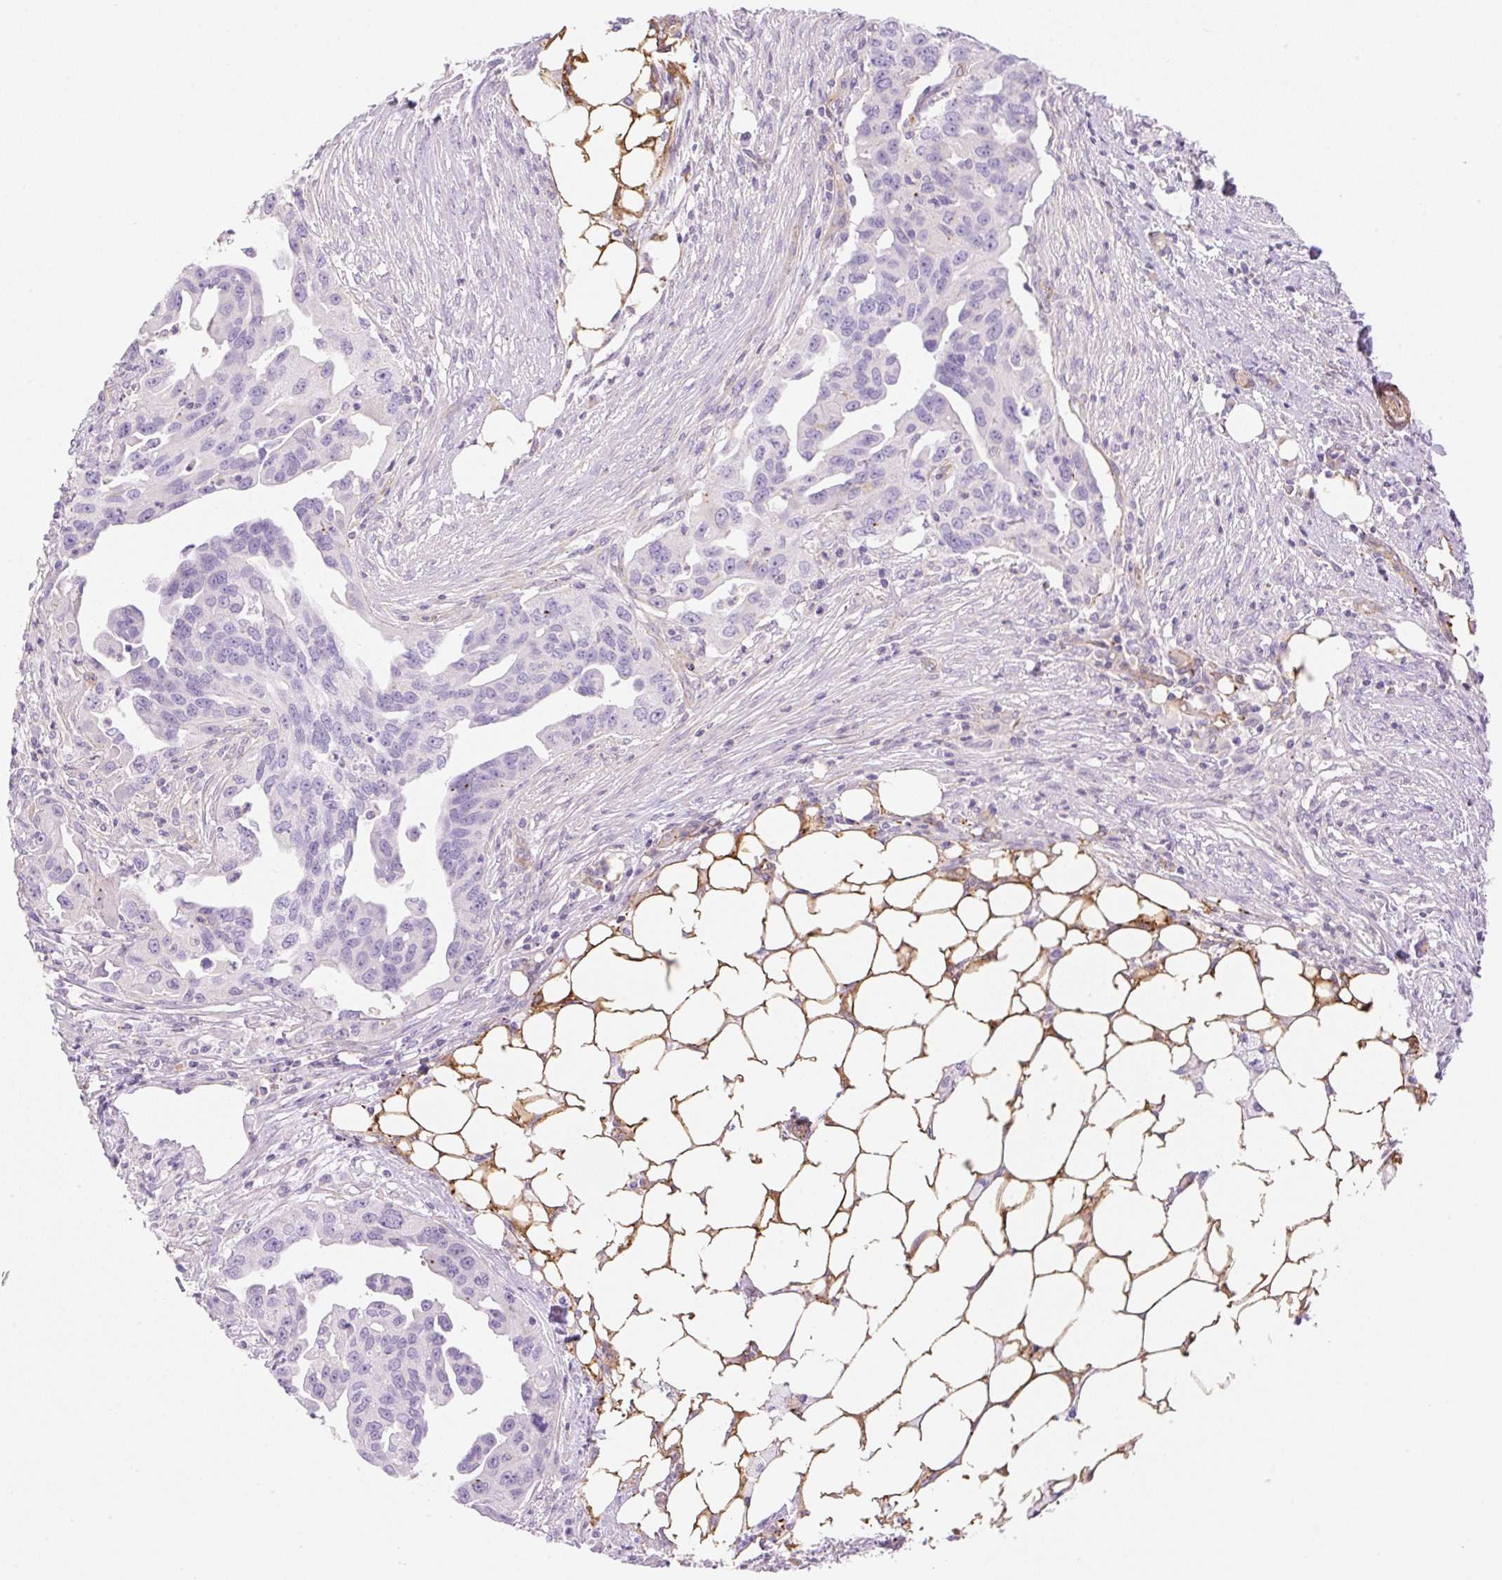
{"staining": {"intensity": "negative", "quantity": "none", "location": "none"}, "tissue": "ovarian cancer", "cell_type": "Tumor cells", "image_type": "cancer", "snomed": [{"axis": "morphology", "description": "Carcinoma, endometroid"}, {"axis": "morphology", "description": "Cystadenocarcinoma, serous, NOS"}, {"axis": "topography", "description": "Ovary"}], "caption": "Ovarian cancer stained for a protein using immunohistochemistry (IHC) demonstrates no positivity tumor cells.", "gene": "EHD3", "patient": {"sex": "female", "age": 45}}